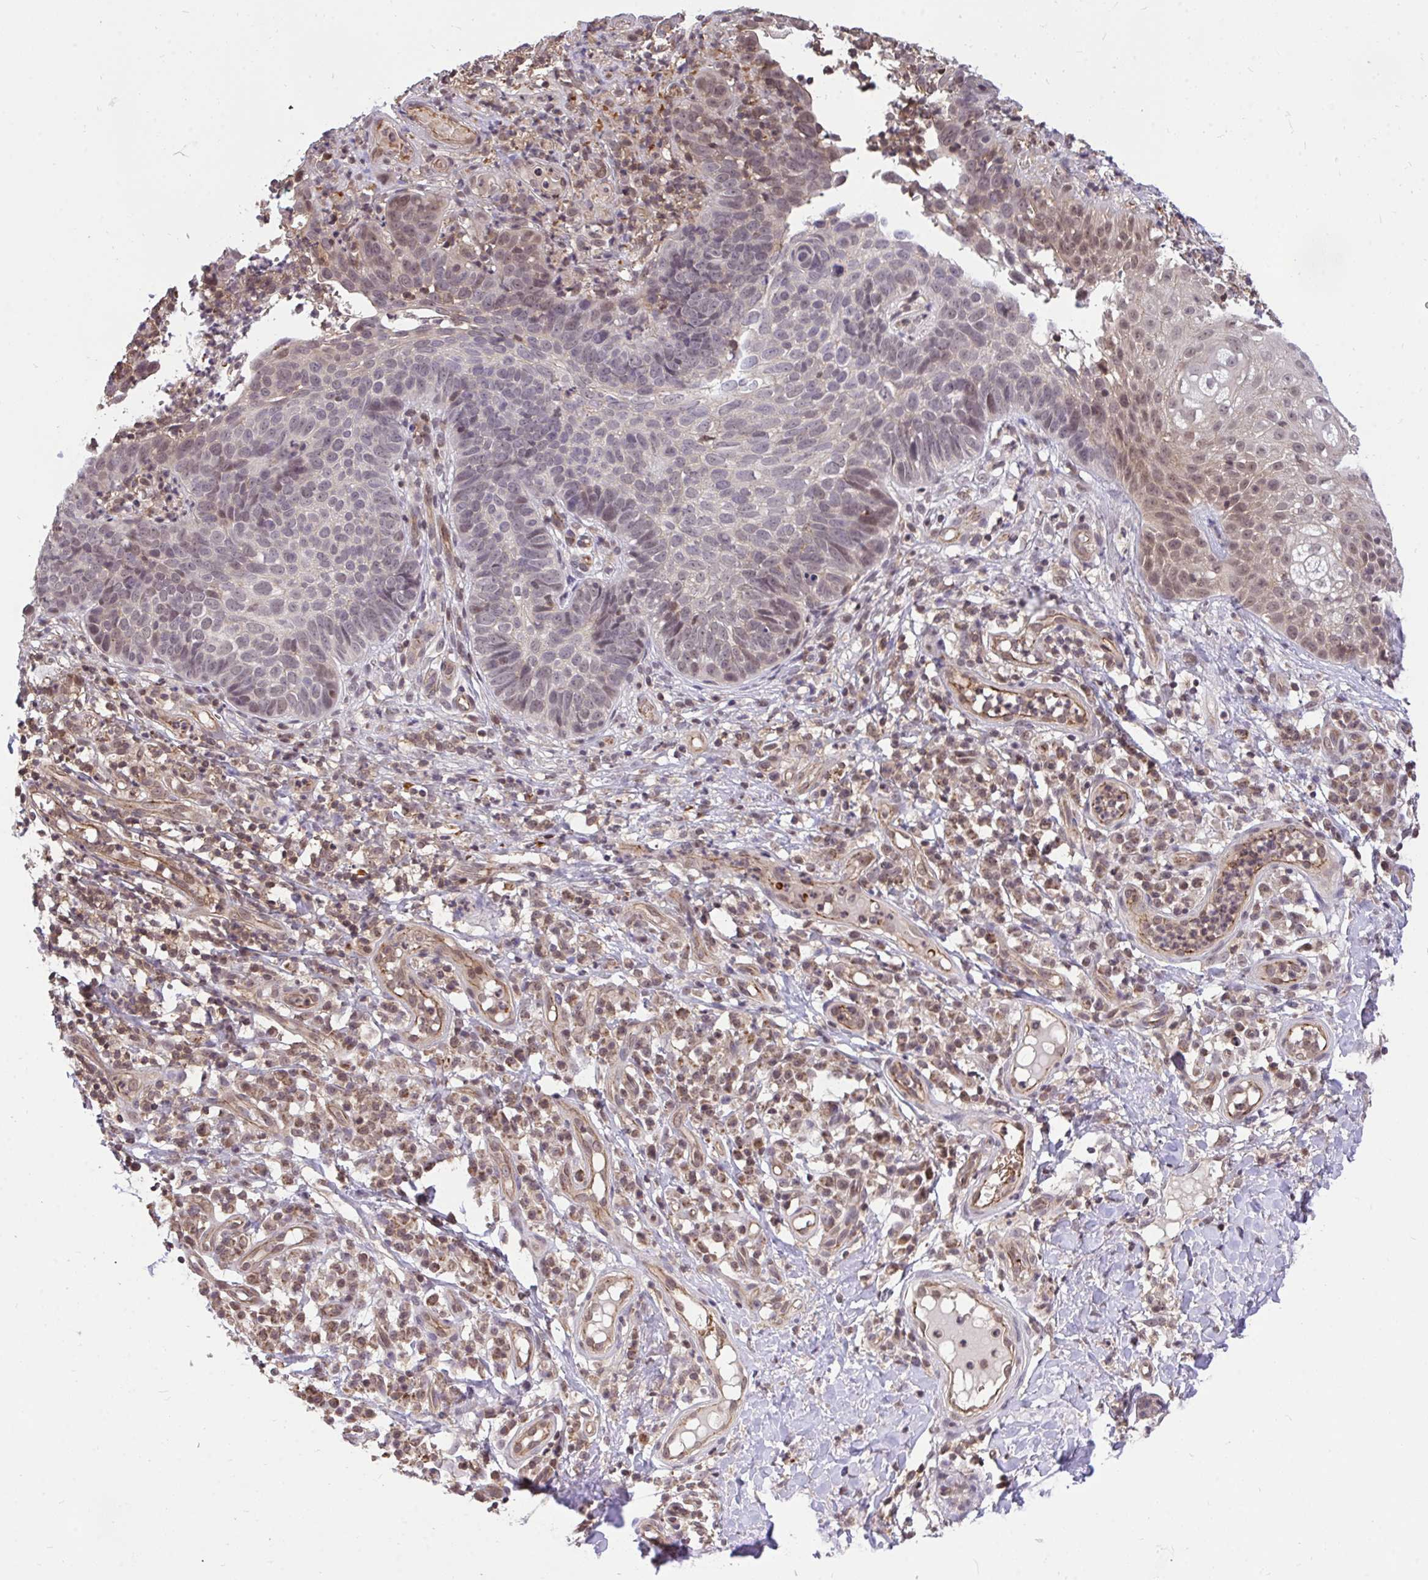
{"staining": {"intensity": "negative", "quantity": "none", "location": "none"}, "tissue": "skin cancer", "cell_type": "Tumor cells", "image_type": "cancer", "snomed": [{"axis": "morphology", "description": "Basal cell carcinoma"}, {"axis": "topography", "description": "Skin"}, {"axis": "topography", "description": "Skin of leg"}], "caption": "This is a image of immunohistochemistry (IHC) staining of skin cancer (basal cell carcinoma), which shows no expression in tumor cells. The staining is performed using DAB (3,3'-diaminobenzidine) brown chromogen with nuclei counter-stained in using hematoxylin.", "gene": "PPP1CA", "patient": {"sex": "female", "age": 87}}